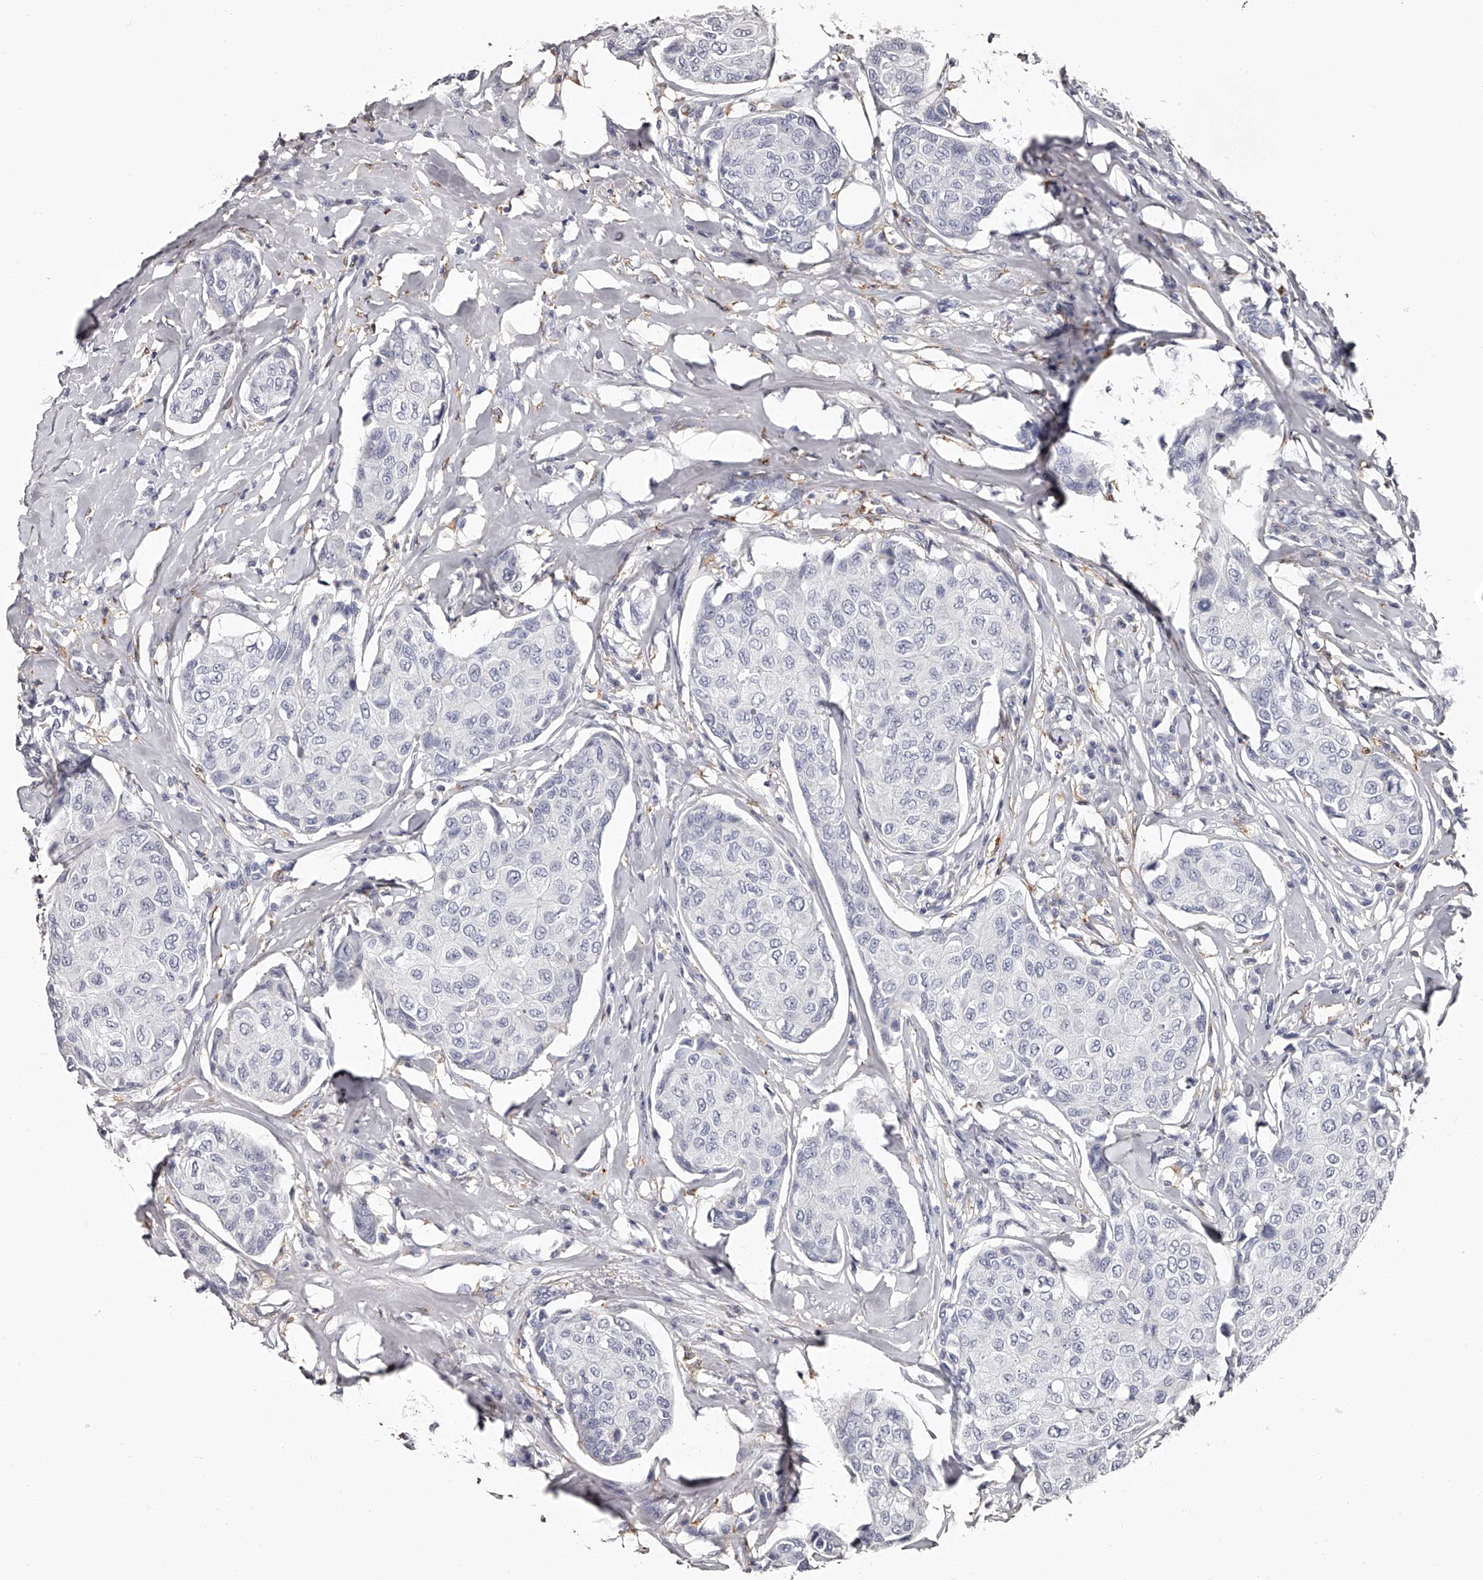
{"staining": {"intensity": "negative", "quantity": "none", "location": "none"}, "tissue": "breast cancer", "cell_type": "Tumor cells", "image_type": "cancer", "snomed": [{"axis": "morphology", "description": "Duct carcinoma"}, {"axis": "topography", "description": "Breast"}], "caption": "High magnification brightfield microscopy of breast cancer stained with DAB (3,3'-diaminobenzidine) (brown) and counterstained with hematoxylin (blue): tumor cells show no significant positivity.", "gene": "PACSIN1", "patient": {"sex": "female", "age": 80}}